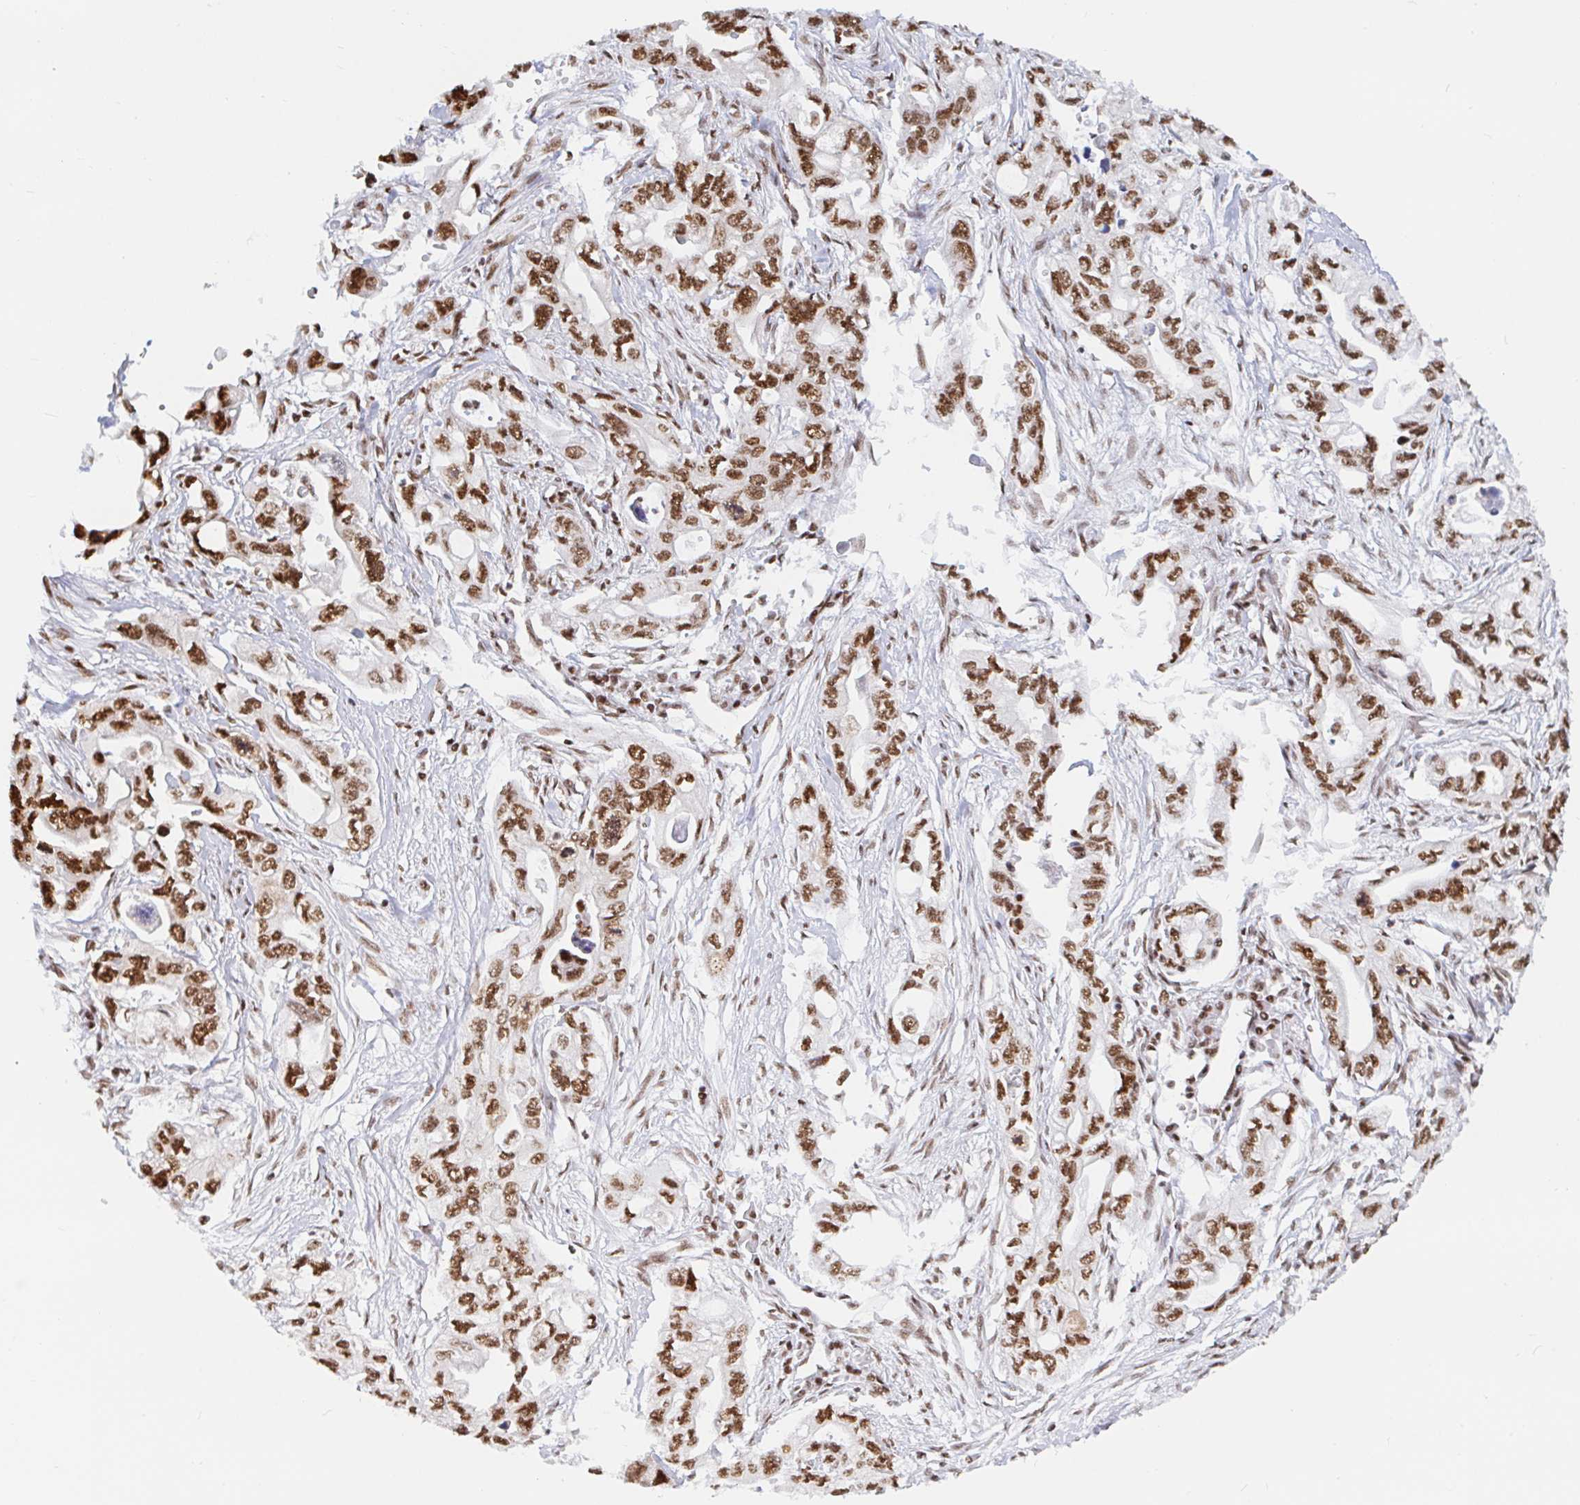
{"staining": {"intensity": "moderate", "quantity": ">75%", "location": "nuclear"}, "tissue": "pancreatic cancer", "cell_type": "Tumor cells", "image_type": "cancer", "snomed": [{"axis": "morphology", "description": "Adenocarcinoma, NOS"}, {"axis": "topography", "description": "Pancreas"}], "caption": "Pancreatic adenocarcinoma stained for a protein demonstrates moderate nuclear positivity in tumor cells. Immunohistochemistry stains the protein of interest in brown and the nuclei are stained blue.", "gene": "RBMX", "patient": {"sex": "male", "age": 68}}